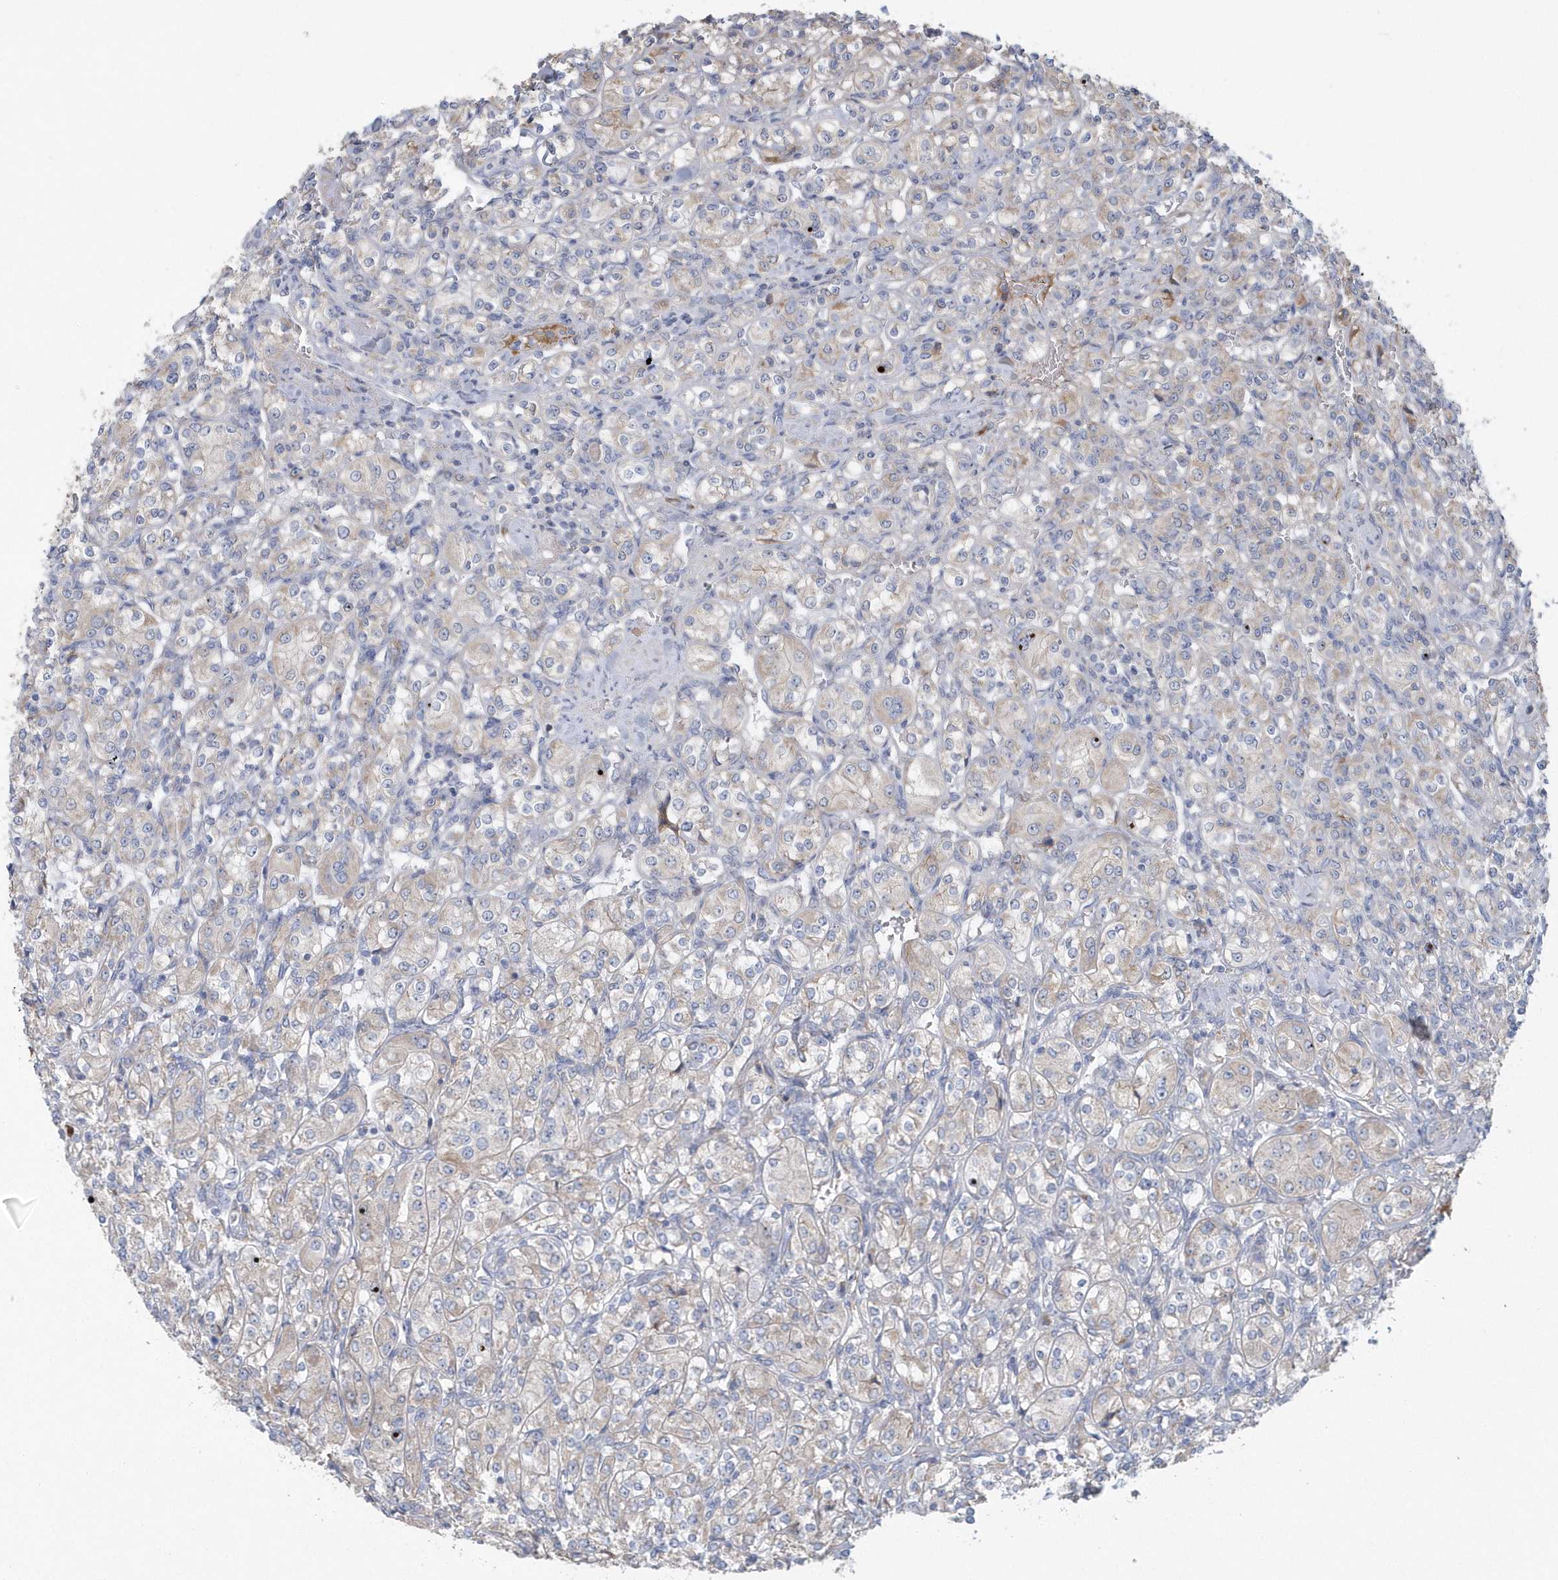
{"staining": {"intensity": "negative", "quantity": "none", "location": "none"}, "tissue": "renal cancer", "cell_type": "Tumor cells", "image_type": "cancer", "snomed": [{"axis": "morphology", "description": "Adenocarcinoma, NOS"}, {"axis": "topography", "description": "Kidney"}], "caption": "An immunohistochemistry photomicrograph of renal adenocarcinoma is shown. There is no staining in tumor cells of renal adenocarcinoma.", "gene": "SPATA18", "patient": {"sex": "male", "age": 77}}